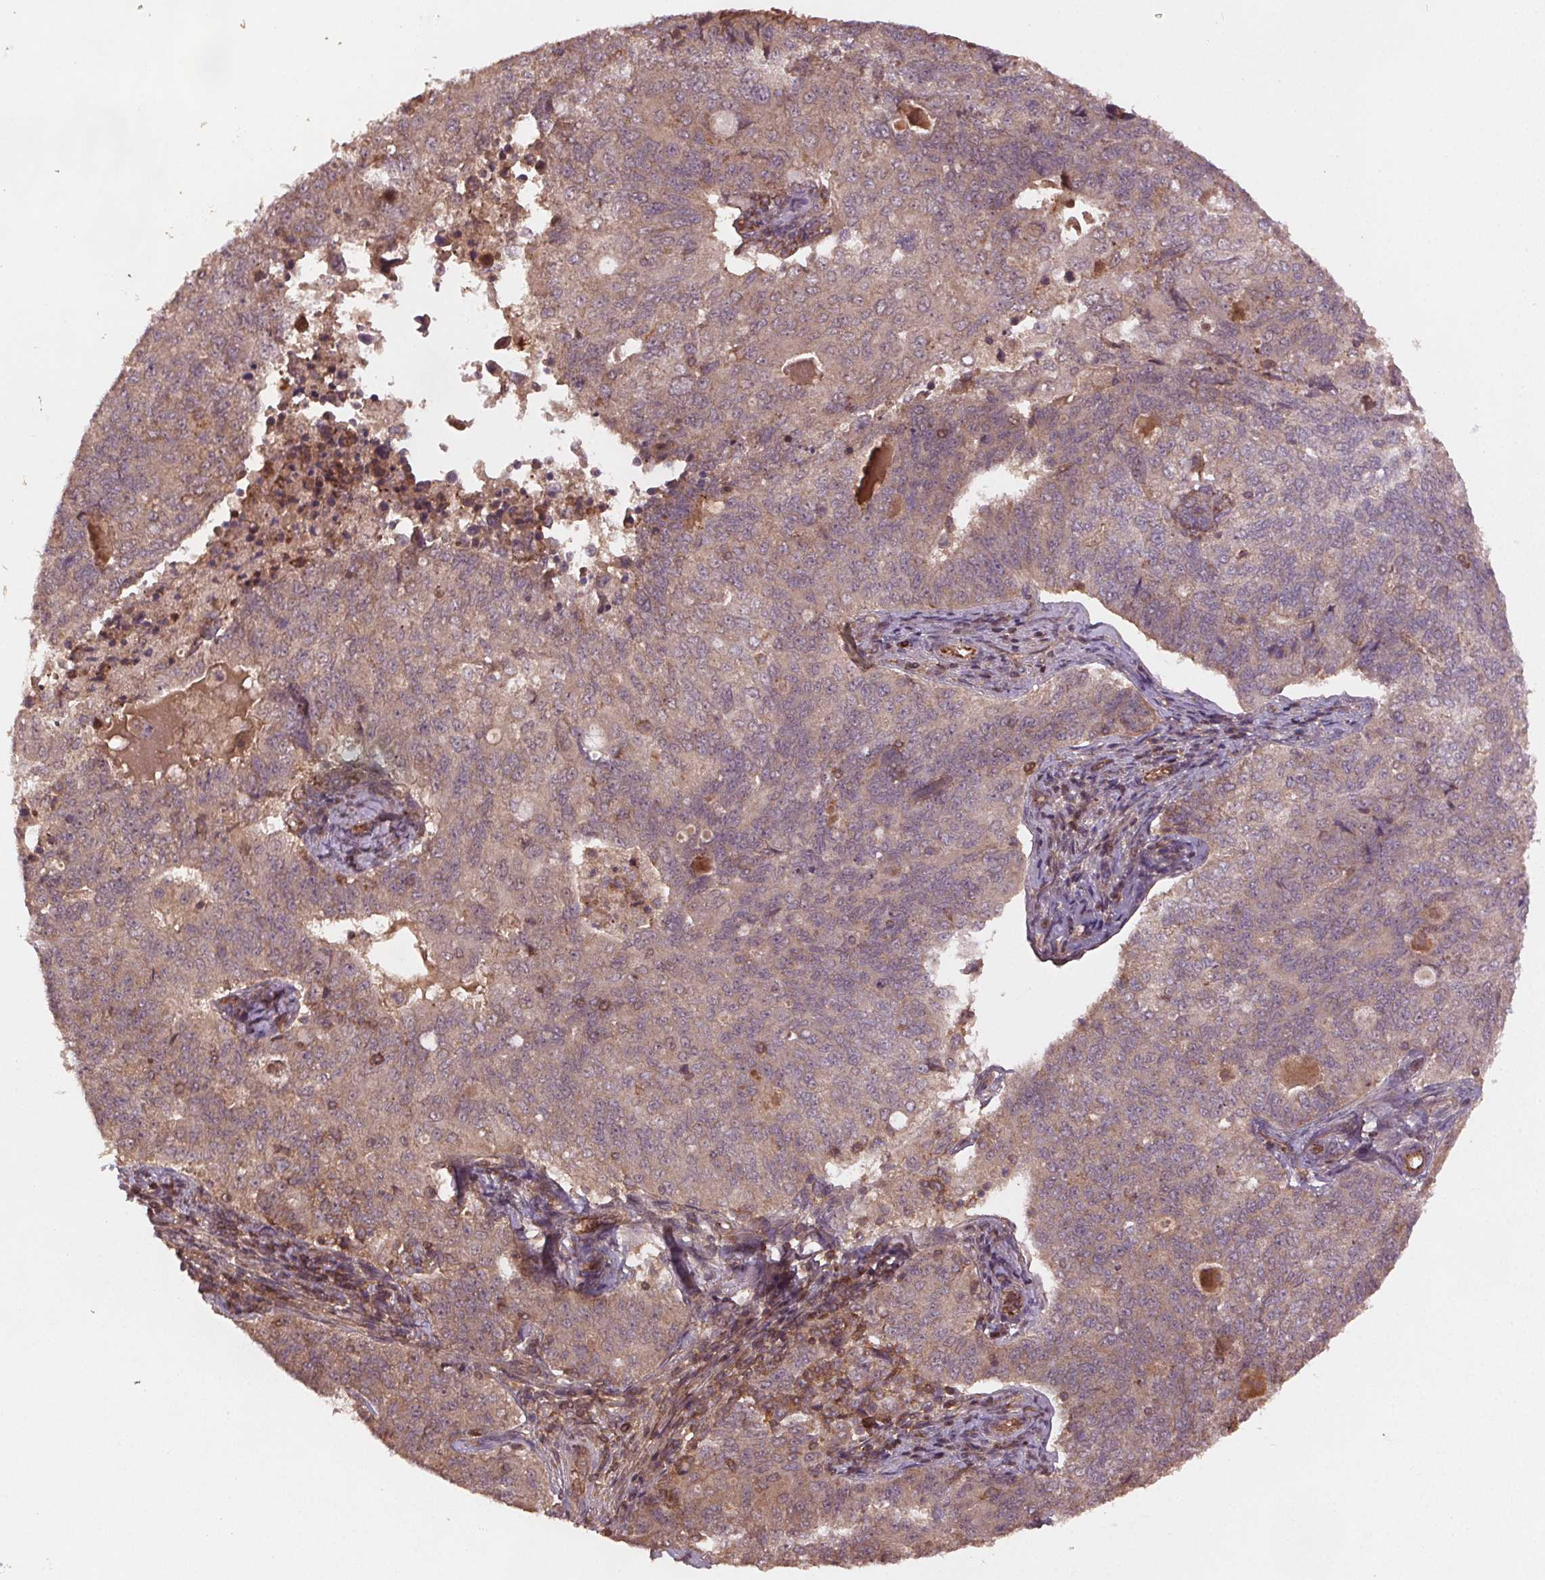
{"staining": {"intensity": "weak", "quantity": ">75%", "location": "cytoplasmic/membranous"}, "tissue": "endometrial cancer", "cell_type": "Tumor cells", "image_type": "cancer", "snomed": [{"axis": "morphology", "description": "Adenocarcinoma, NOS"}, {"axis": "topography", "description": "Endometrium"}], "caption": "Immunohistochemical staining of human adenocarcinoma (endometrial) shows low levels of weak cytoplasmic/membranous positivity in approximately >75% of tumor cells.", "gene": "SEC14L2", "patient": {"sex": "female", "age": 43}}